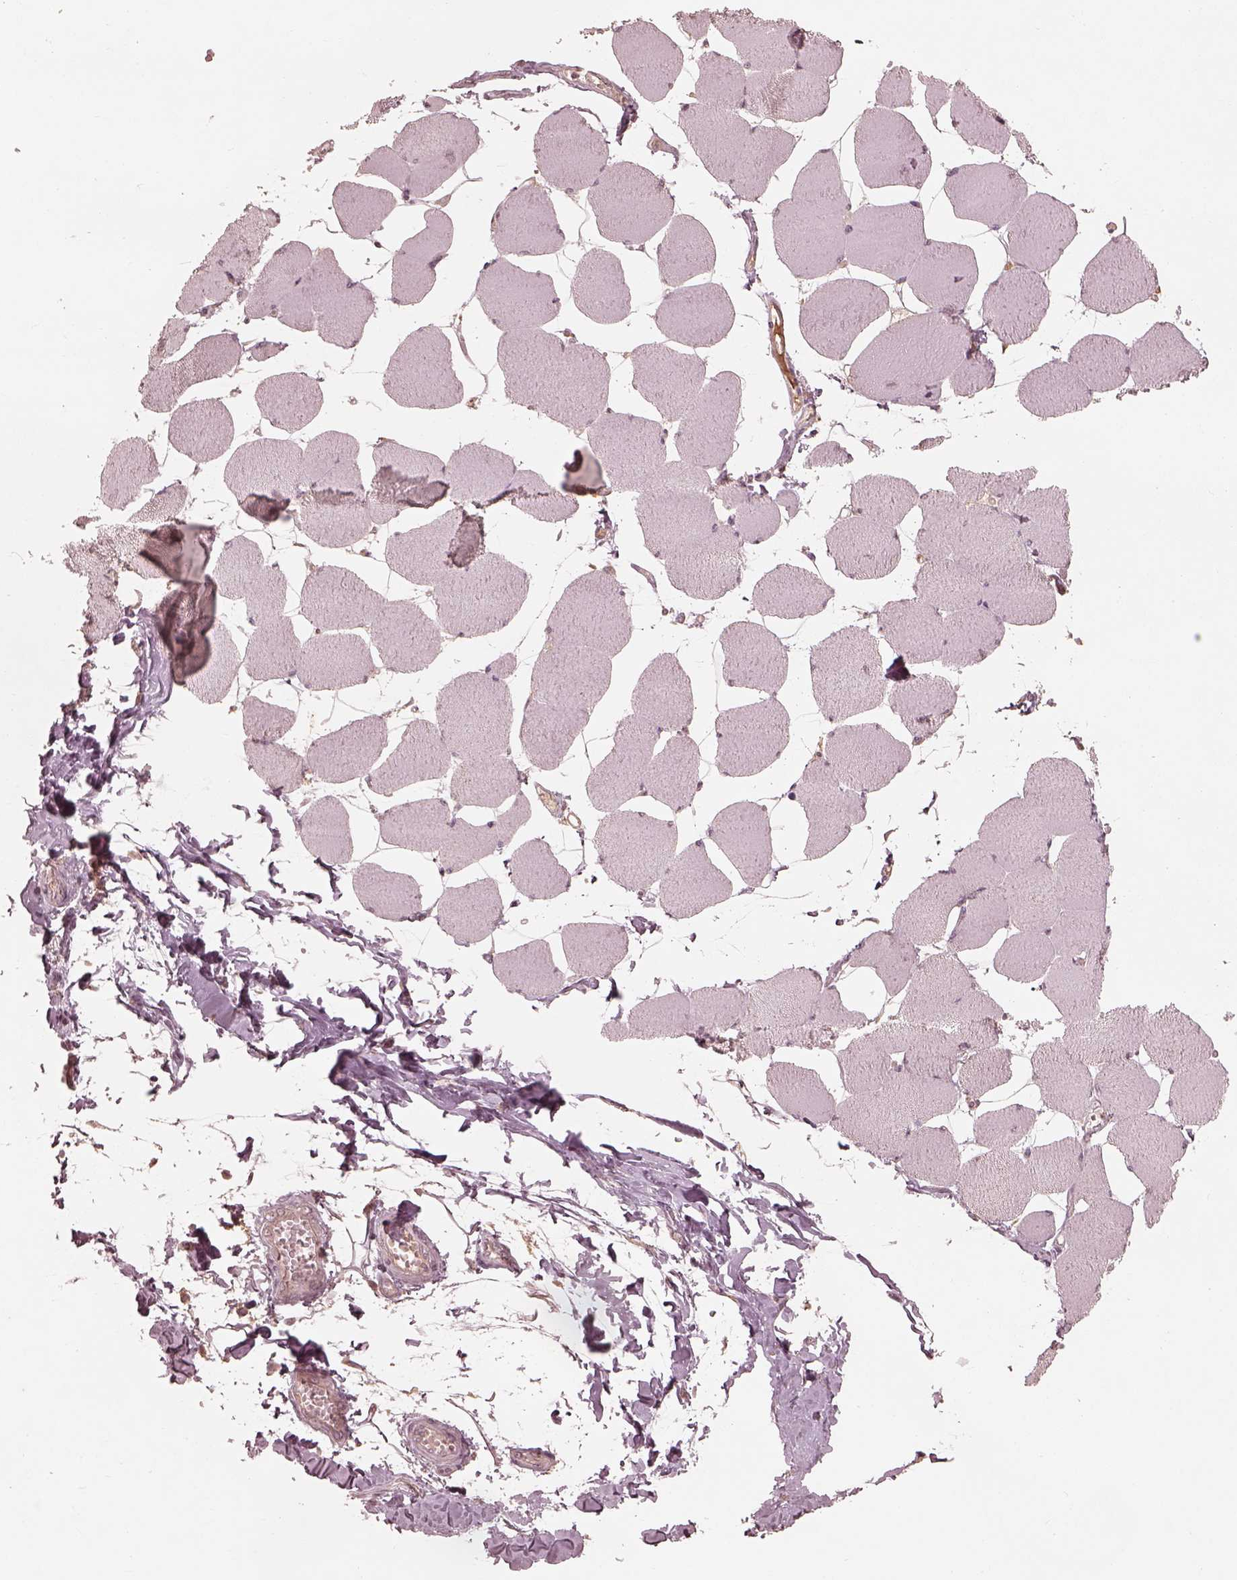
{"staining": {"intensity": "negative", "quantity": "none", "location": "none"}, "tissue": "skeletal muscle", "cell_type": "Myocytes", "image_type": "normal", "snomed": [{"axis": "morphology", "description": "Normal tissue, NOS"}, {"axis": "topography", "description": "Skeletal muscle"}], "caption": "Image shows no protein staining in myocytes of unremarkable skeletal muscle. Nuclei are stained in blue.", "gene": "CALR3", "patient": {"sex": "female", "age": 75}}